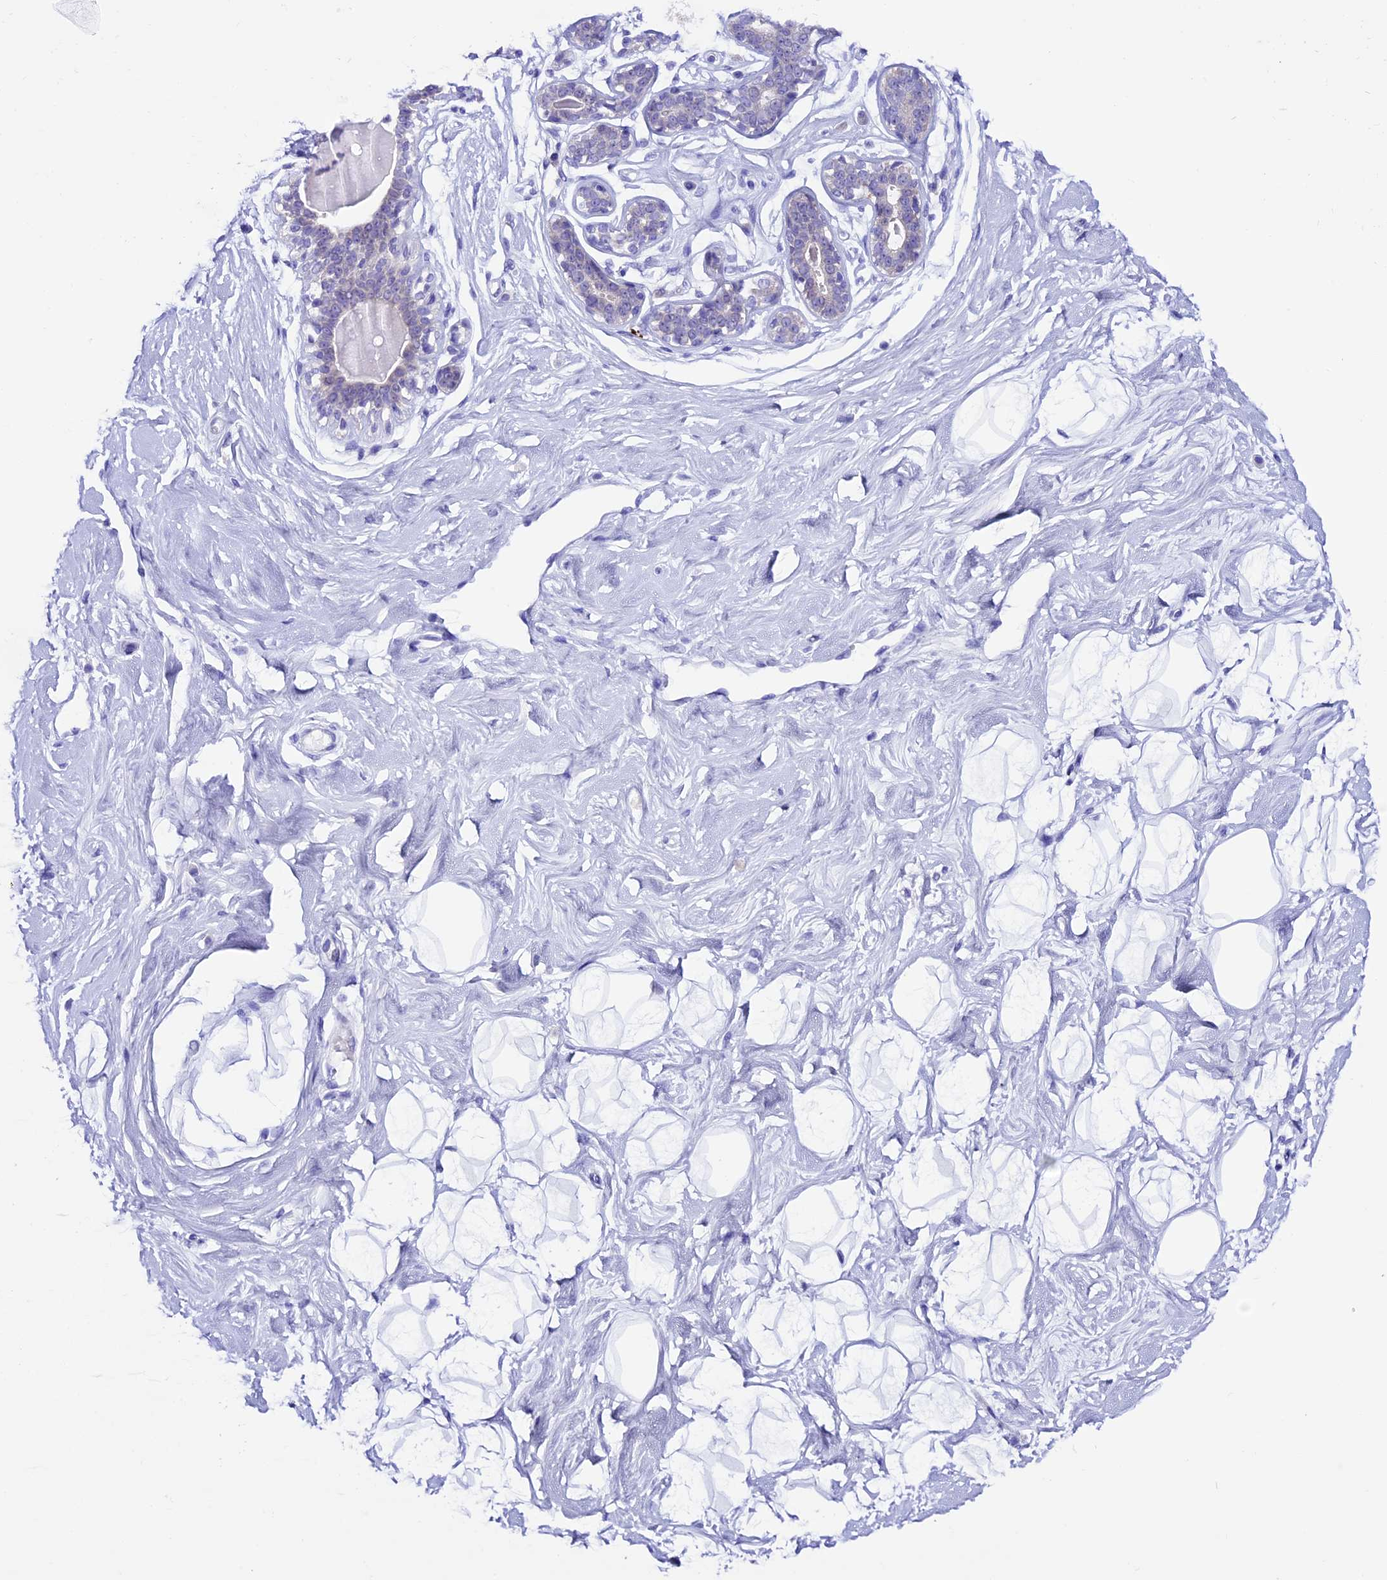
{"staining": {"intensity": "negative", "quantity": "none", "location": "none"}, "tissue": "breast", "cell_type": "Adipocytes", "image_type": "normal", "snomed": [{"axis": "morphology", "description": "Normal tissue, NOS"}, {"axis": "morphology", "description": "Adenoma, NOS"}, {"axis": "topography", "description": "Breast"}], "caption": "Image shows no significant protein expression in adipocytes of benign breast. (DAB immunohistochemistry (IHC) visualized using brightfield microscopy, high magnification).", "gene": "XKR7", "patient": {"sex": "female", "age": 23}}